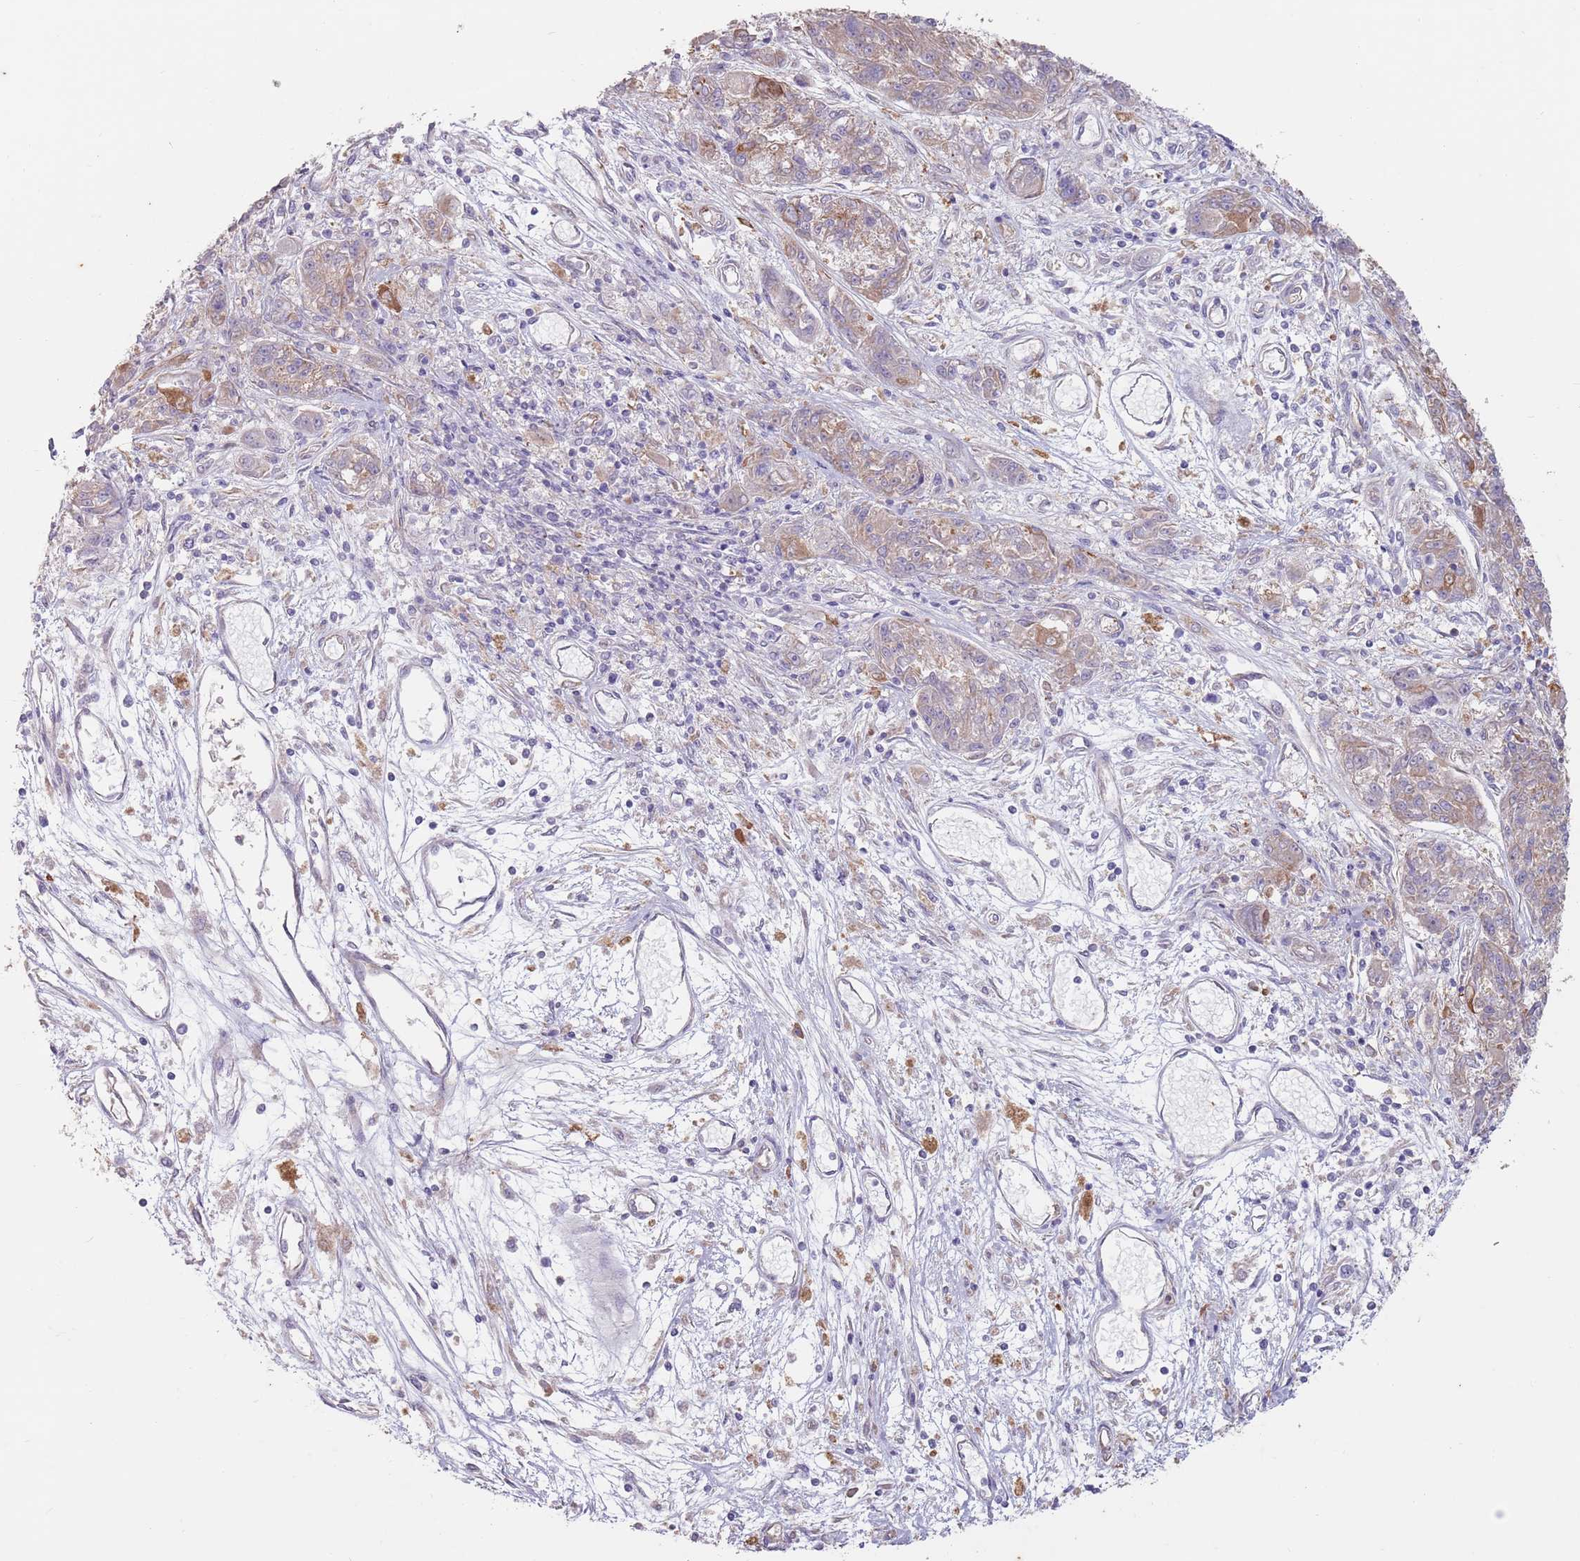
{"staining": {"intensity": "weak", "quantity": "<25%", "location": "cytoplasmic/membranous"}, "tissue": "melanoma", "cell_type": "Tumor cells", "image_type": "cancer", "snomed": [{"axis": "morphology", "description": "Malignant melanoma, NOS"}, {"axis": "topography", "description": "Skin"}], "caption": "Tumor cells show no significant protein staining in malignant melanoma. (Brightfield microscopy of DAB (3,3'-diaminobenzidine) immunohistochemistry at high magnification).", "gene": "DXO", "patient": {"sex": "male", "age": 53}}